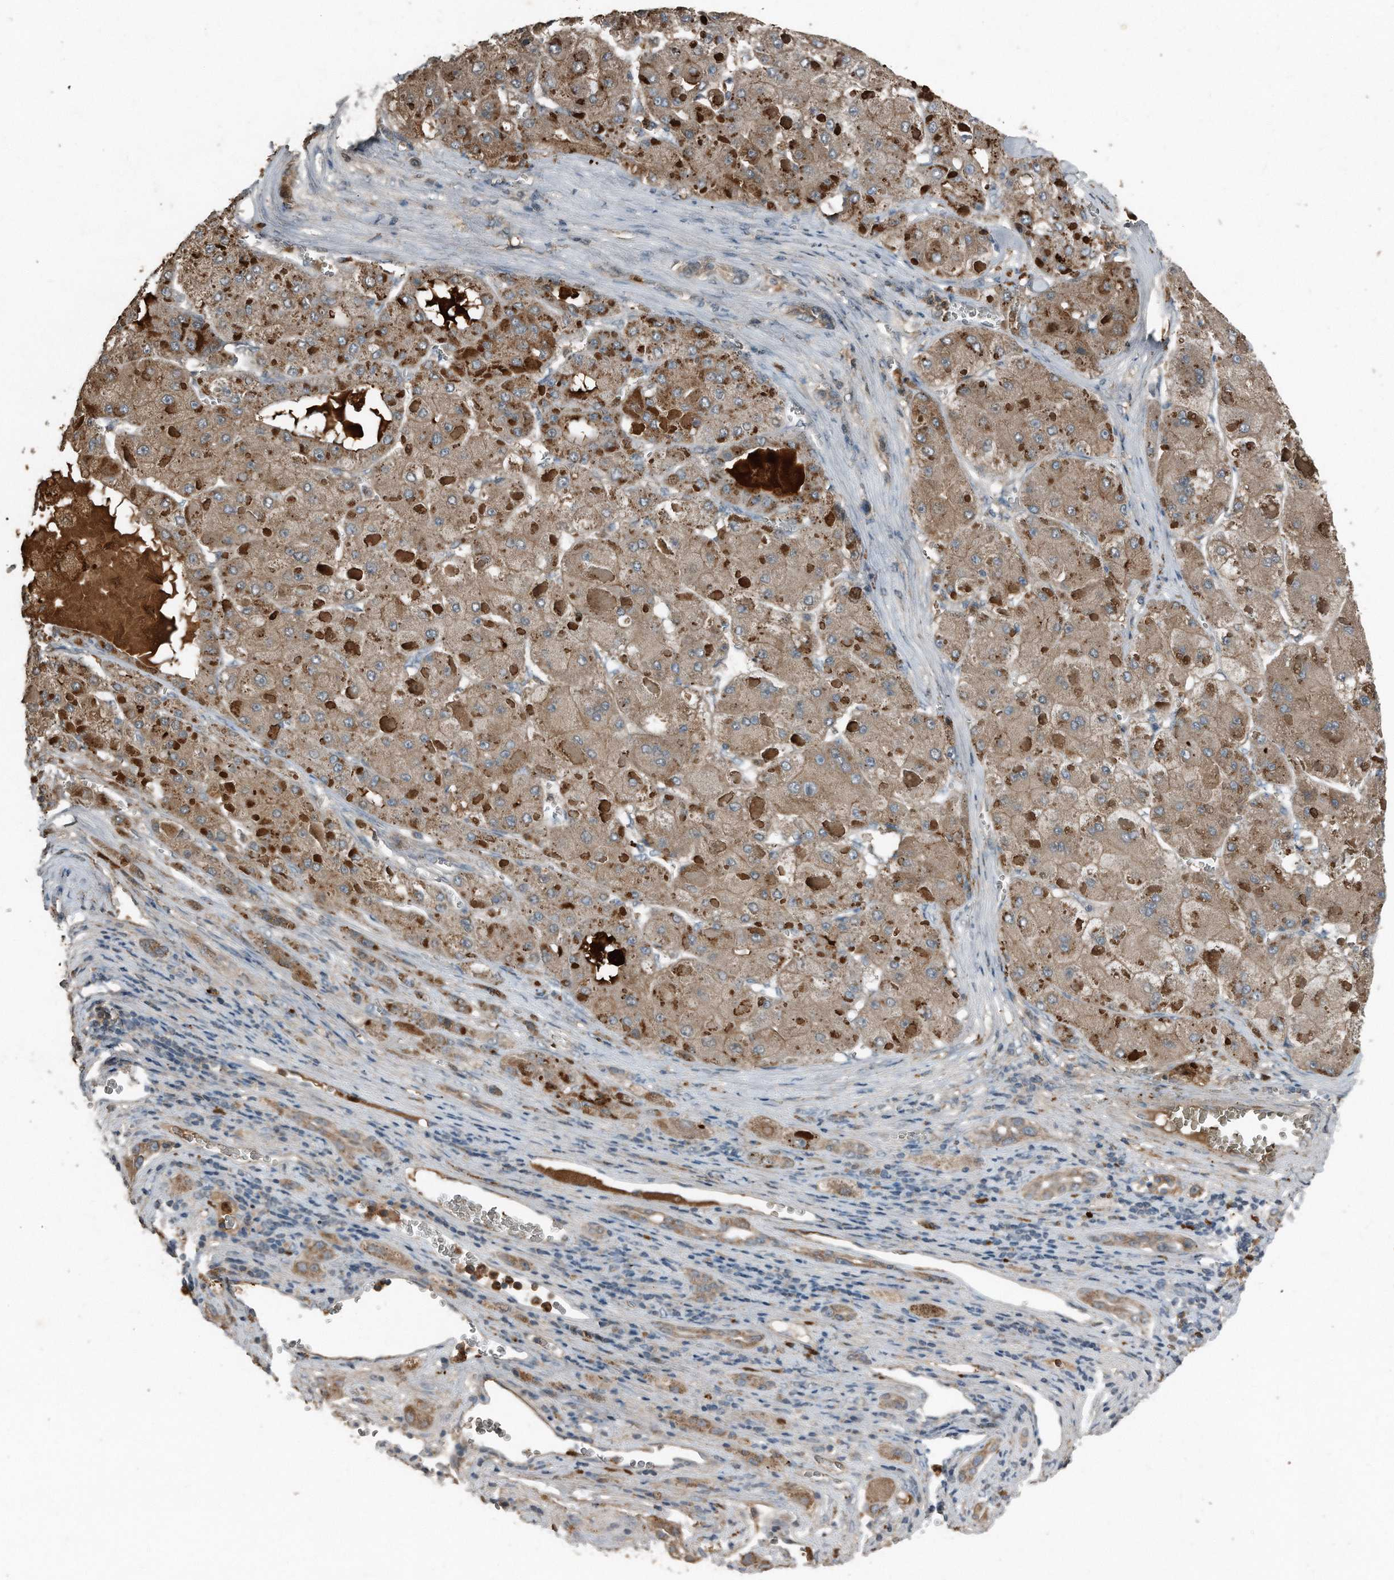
{"staining": {"intensity": "moderate", "quantity": ">75%", "location": "cytoplasmic/membranous"}, "tissue": "liver cancer", "cell_type": "Tumor cells", "image_type": "cancer", "snomed": [{"axis": "morphology", "description": "Carcinoma, Hepatocellular, NOS"}, {"axis": "topography", "description": "Liver"}], "caption": "A histopathology image of human liver cancer (hepatocellular carcinoma) stained for a protein reveals moderate cytoplasmic/membranous brown staining in tumor cells. (DAB (3,3'-diaminobenzidine) IHC, brown staining for protein, blue staining for nuclei).", "gene": "C9", "patient": {"sex": "female", "age": 73}}